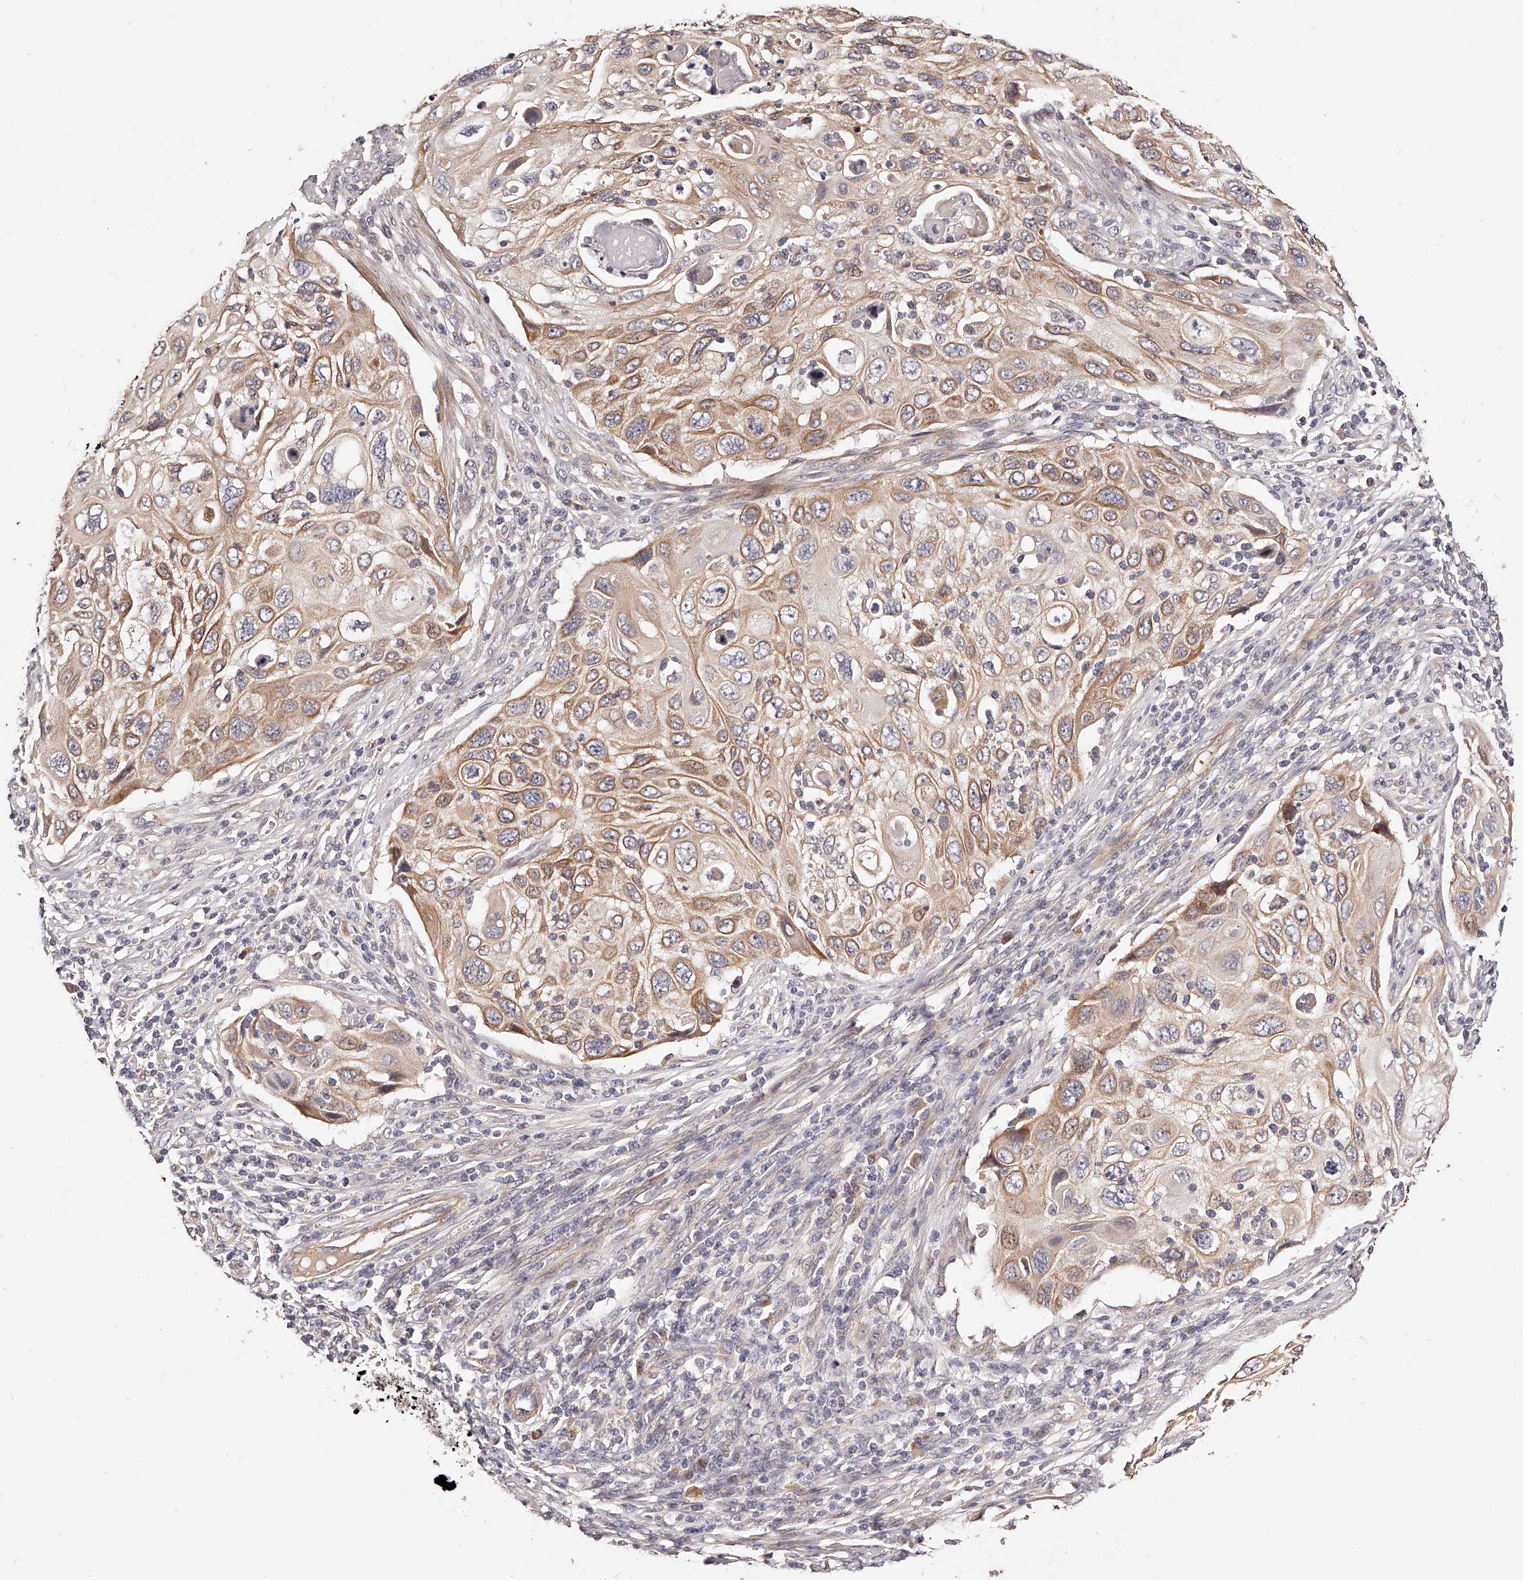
{"staining": {"intensity": "weak", "quantity": ">75%", "location": "cytoplasmic/membranous"}, "tissue": "cervical cancer", "cell_type": "Tumor cells", "image_type": "cancer", "snomed": [{"axis": "morphology", "description": "Squamous cell carcinoma, NOS"}, {"axis": "topography", "description": "Cervix"}], "caption": "About >75% of tumor cells in human squamous cell carcinoma (cervical) reveal weak cytoplasmic/membranous protein staining as visualized by brown immunohistochemical staining.", "gene": "ZNF502", "patient": {"sex": "female", "age": 70}}